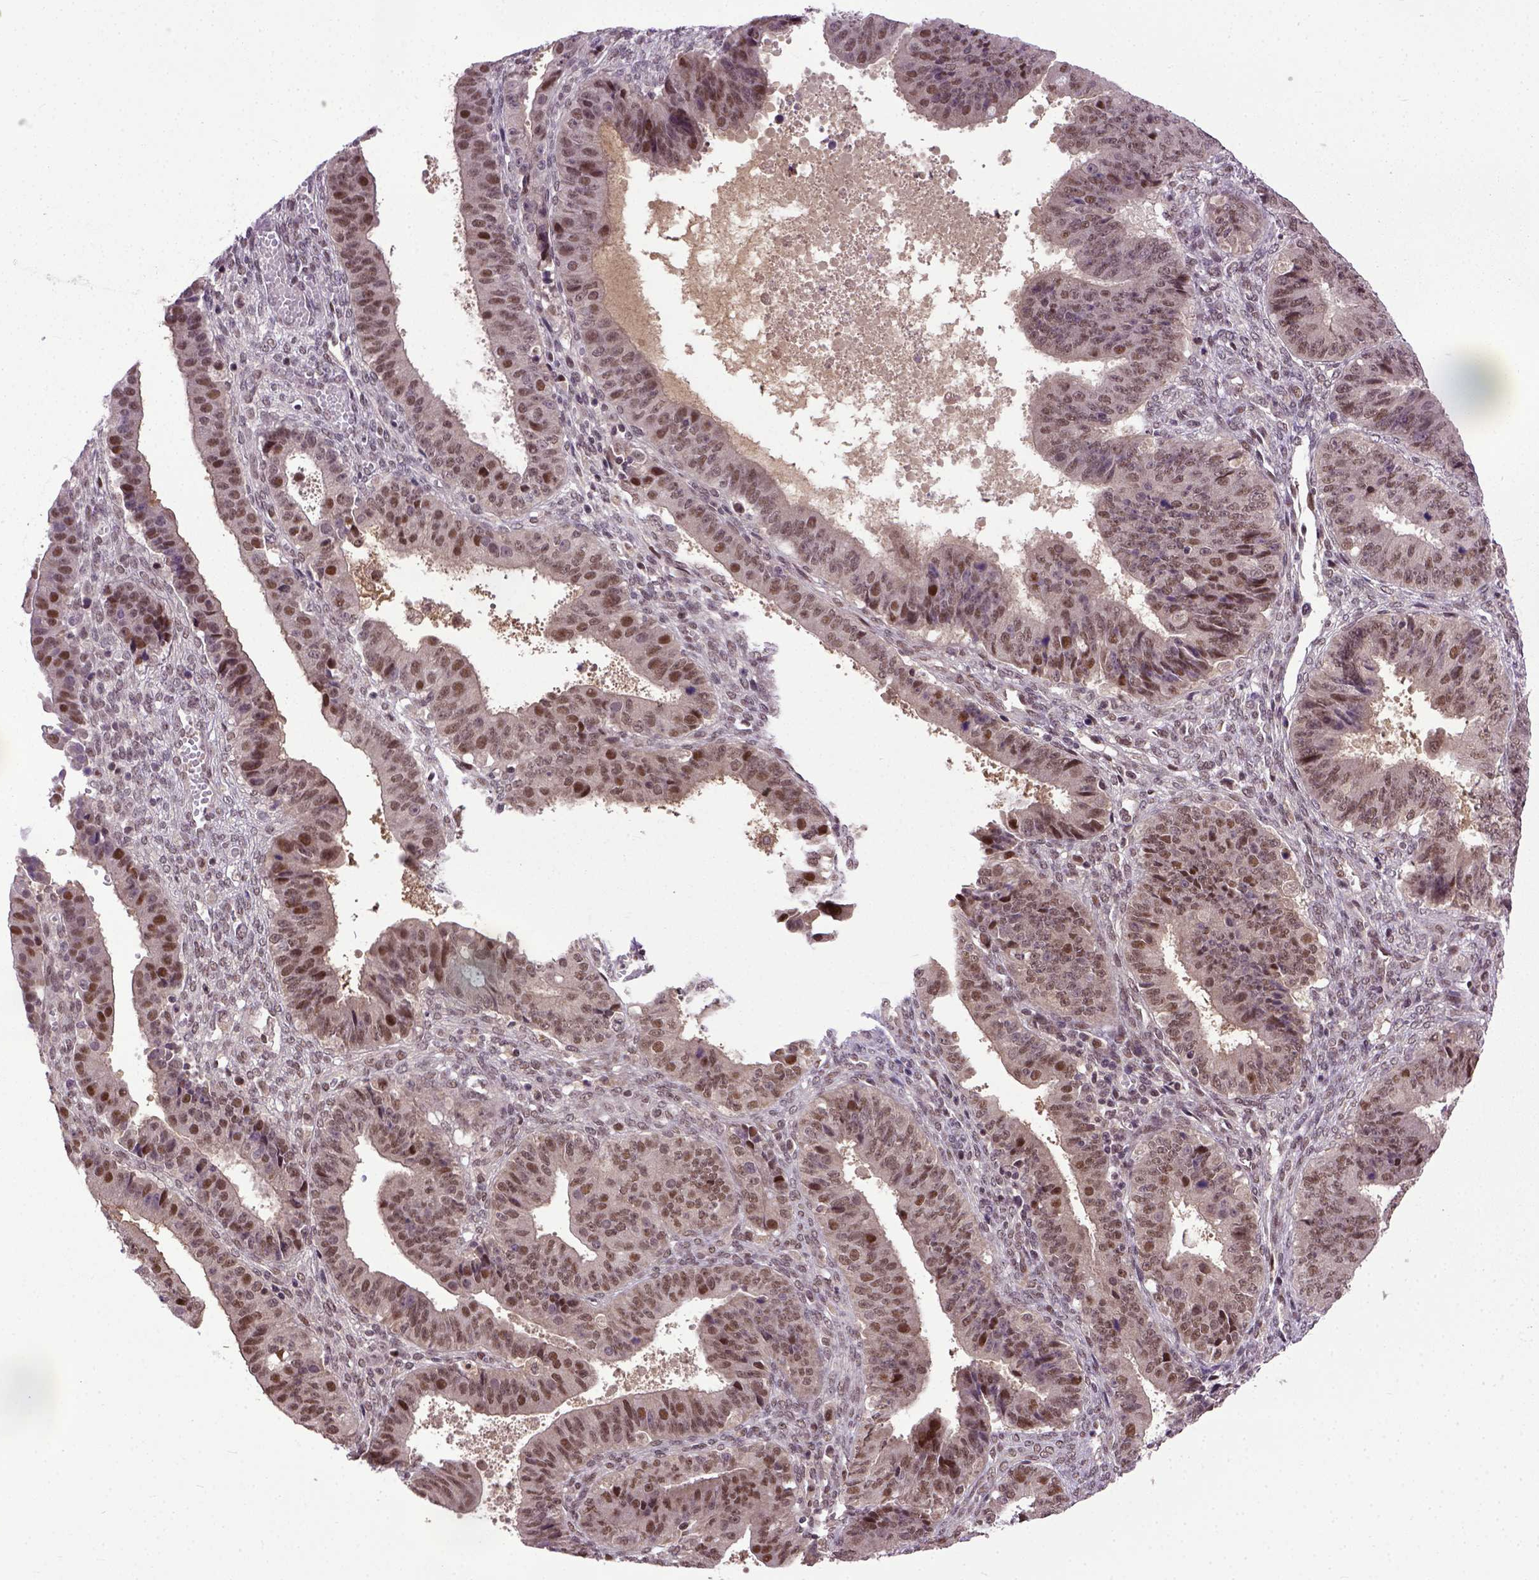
{"staining": {"intensity": "moderate", "quantity": ">75%", "location": "nuclear"}, "tissue": "ovarian cancer", "cell_type": "Tumor cells", "image_type": "cancer", "snomed": [{"axis": "morphology", "description": "Carcinoma, endometroid"}, {"axis": "topography", "description": "Ovary"}], "caption": "A high-resolution micrograph shows immunohistochemistry (IHC) staining of ovarian cancer (endometroid carcinoma), which reveals moderate nuclear expression in approximately >75% of tumor cells. (Brightfield microscopy of DAB IHC at high magnification).", "gene": "UBA3", "patient": {"sex": "female", "age": 42}}